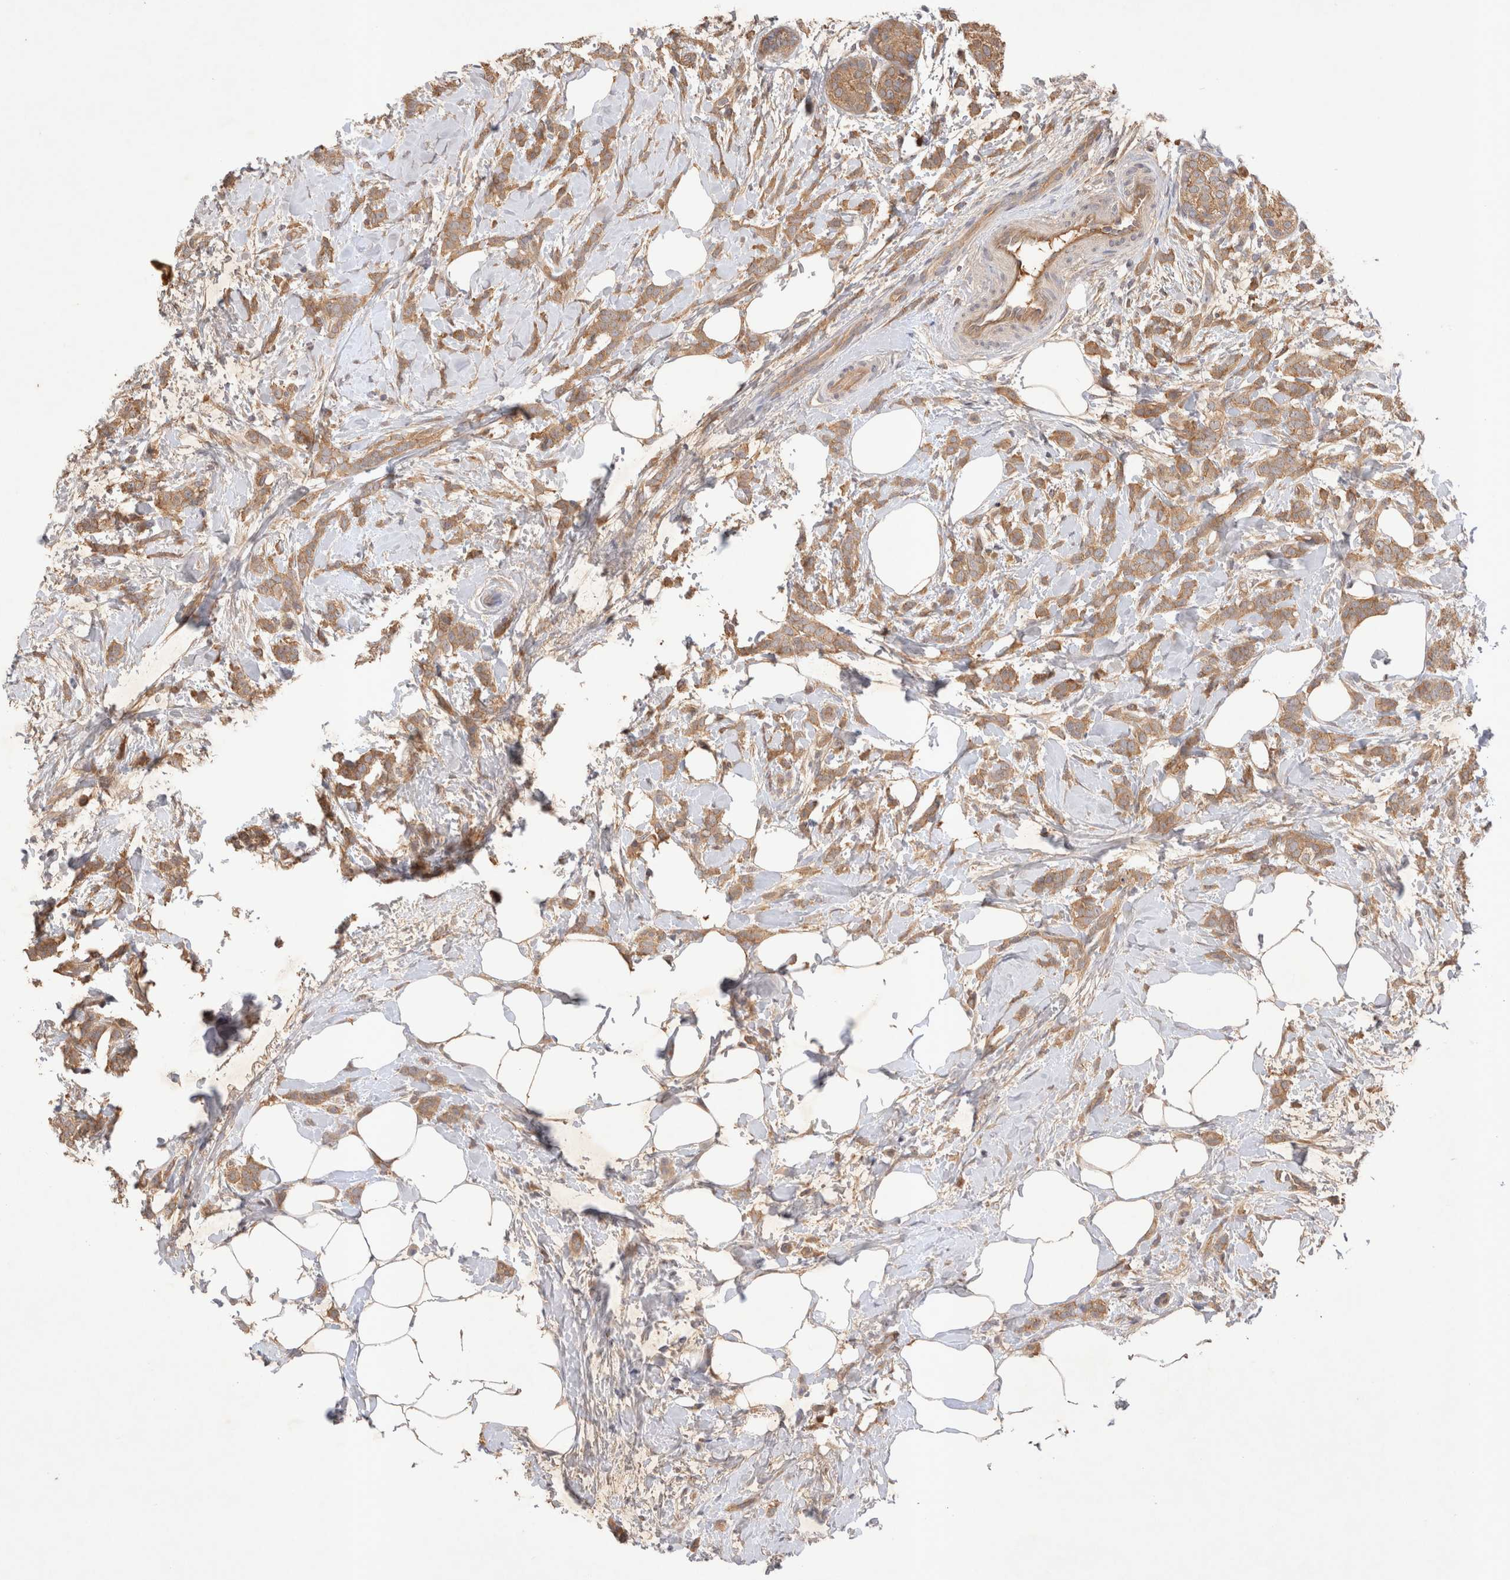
{"staining": {"intensity": "moderate", "quantity": ">75%", "location": "cytoplasmic/membranous"}, "tissue": "breast cancer", "cell_type": "Tumor cells", "image_type": "cancer", "snomed": [{"axis": "morphology", "description": "Lobular carcinoma, in situ"}, {"axis": "morphology", "description": "Lobular carcinoma"}, {"axis": "topography", "description": "Breast"}], "caption": "Immunohistochemistry (IHC) histopathology image of lobular carcinoma (breast) stained for a protein (brown), which reveals medium levels of moderate cytoplasmic/membranous staining in approximately >75% of tumor cells.", "gene": "YES1", "patient": {"sex": "female", "age": 41}}